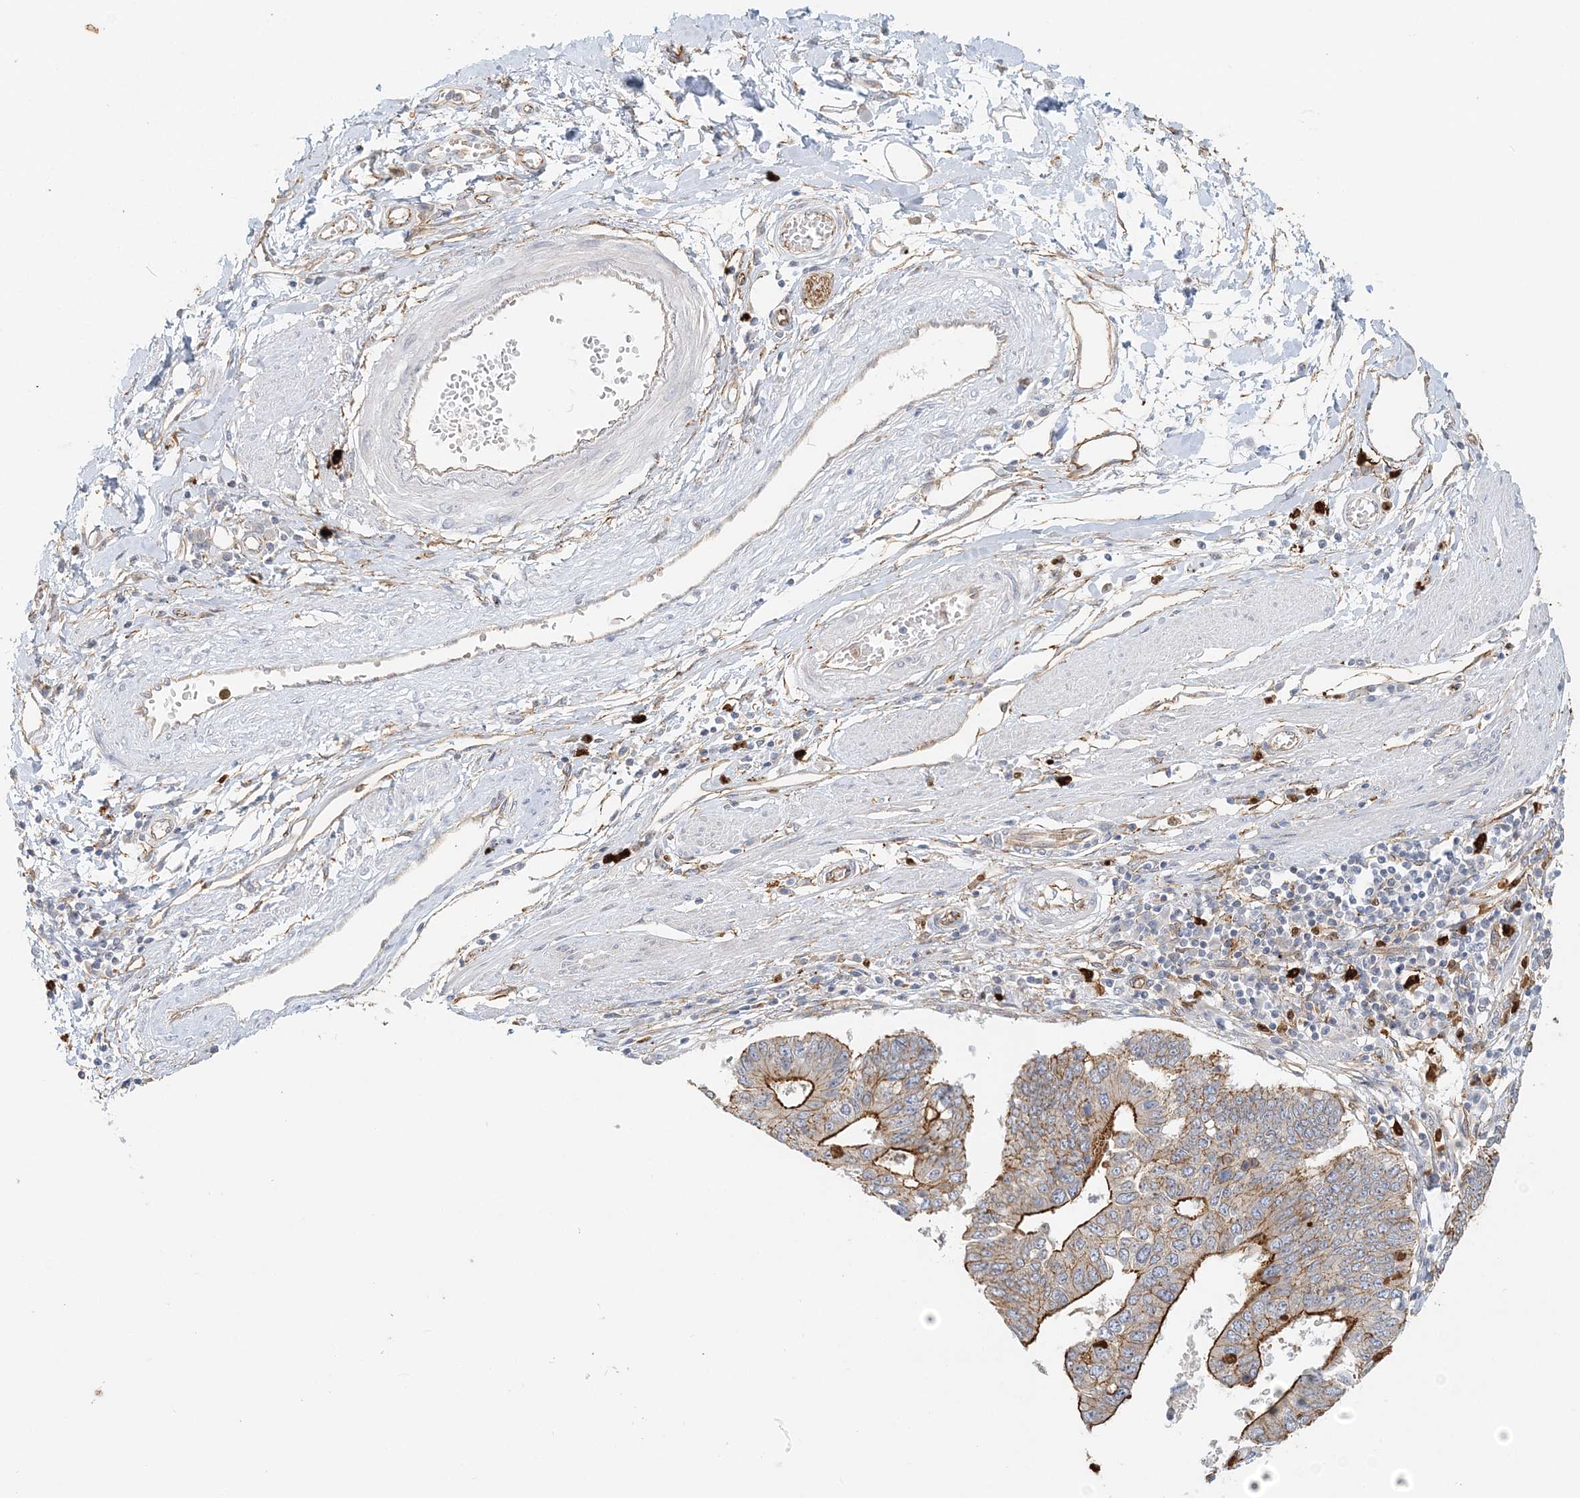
{"staining": {"intensity": "strong", "quantity": ">75%", "location": "cytoplasmic/membranous"}, "tissue": "stomach cancer", "cell_type": "Tumor cells", "image_type": "cancer", "snomed": [{"axis": "morphology", "description": "Adenocarcinoma, NOS"}, {"axis": "topography", "description": "Stomach"}], "caption": "Adenocarcinoma (stomach) stained for a protein exhibits strong cytoplasmic/membranous positivity in tumor cells.", "gene": "DNAH1", "patient": {"sex": "male", "age": 59}}